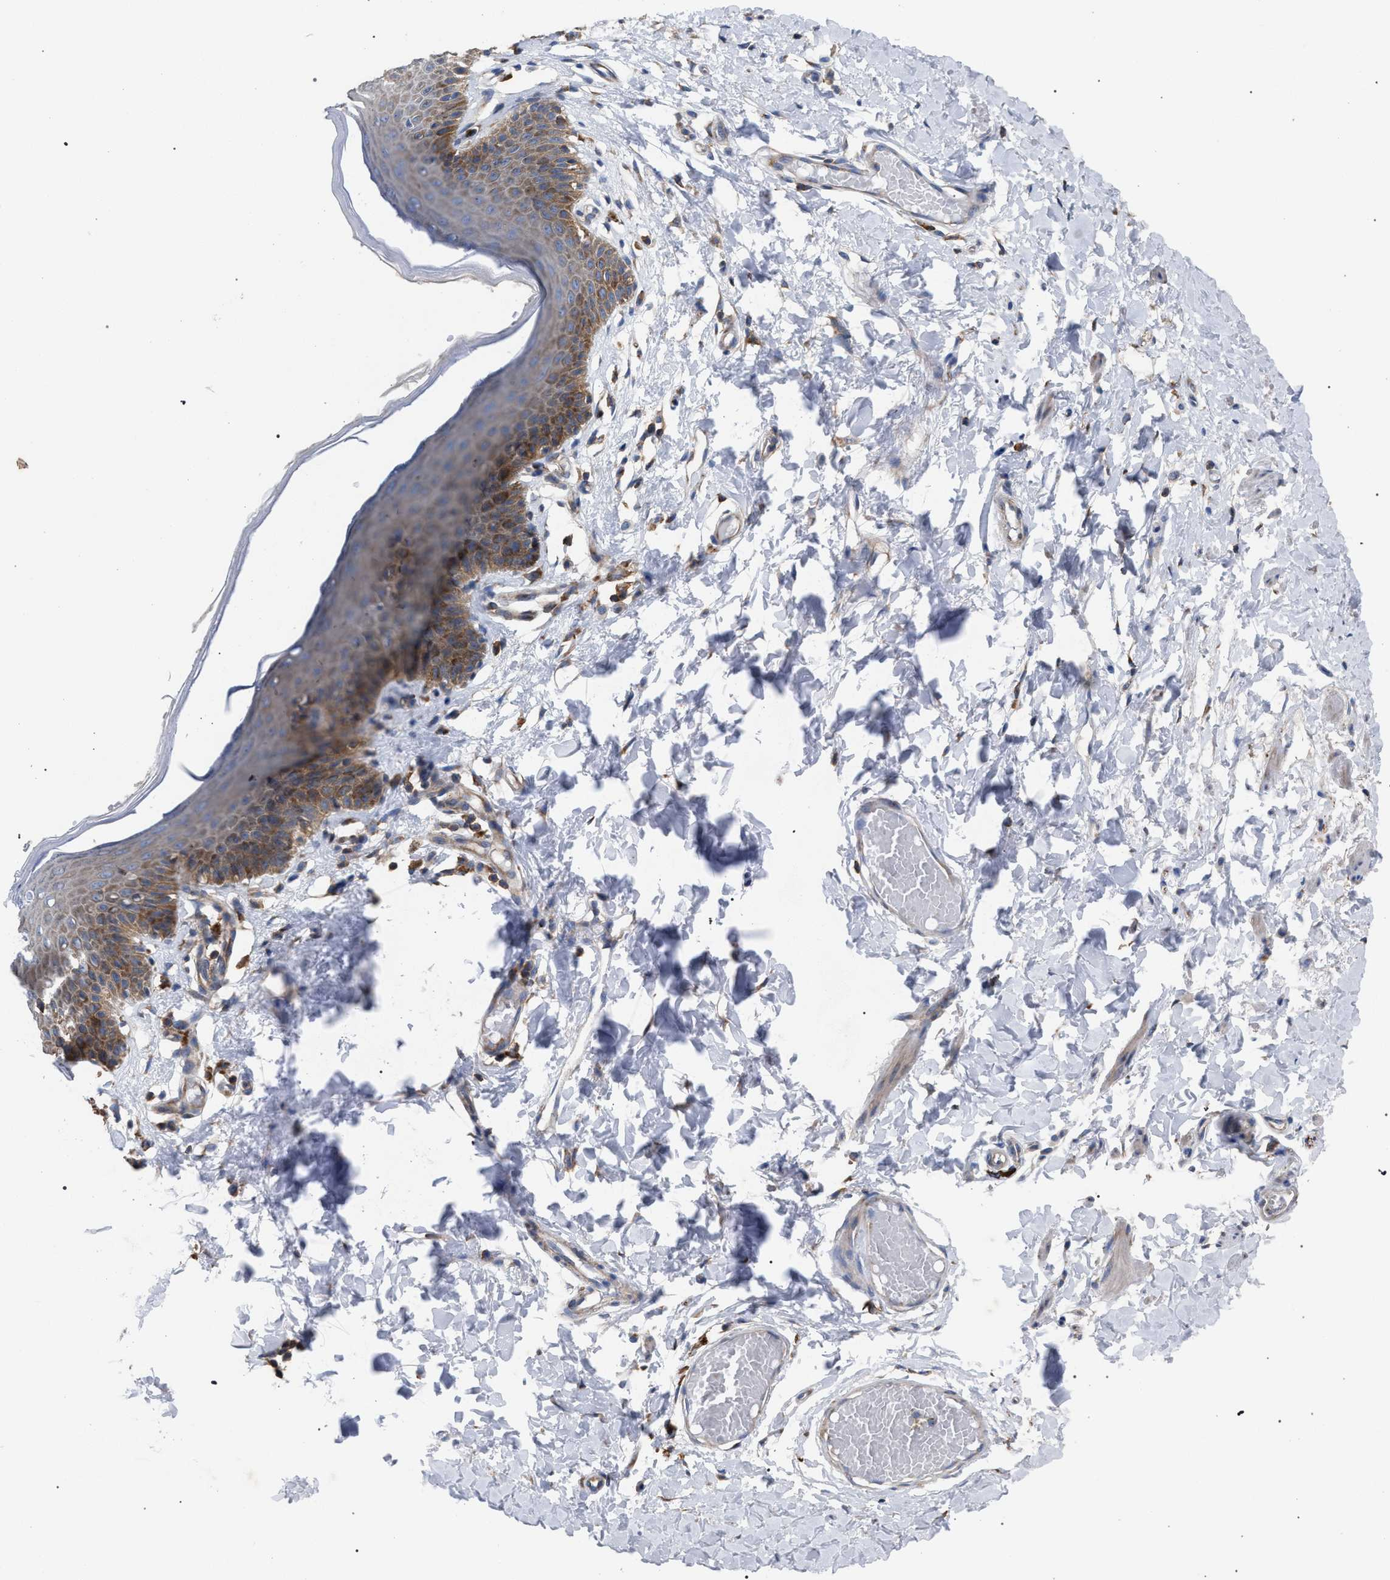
{"staining": {"intensity": "moderate", "quantity": ">75%", "location": "cytoplasmic/membranous"}, "tissue": "skin", "cell_type": "Epidermal cells", "image_type": "normal", "snomed": [{"axis": "morphology", "description": "Normal tissue, NOS"}, {"axis": "topography", "description": "Vulva"}], "caption": "DAB immunohistochemical staining of unremarkable skin shows moderate cytoplasmic/membranous protein expression in about >75% of epidermal cells.", "gene": "CDR2L", "patient": {"sex": "female", "age": 66}}